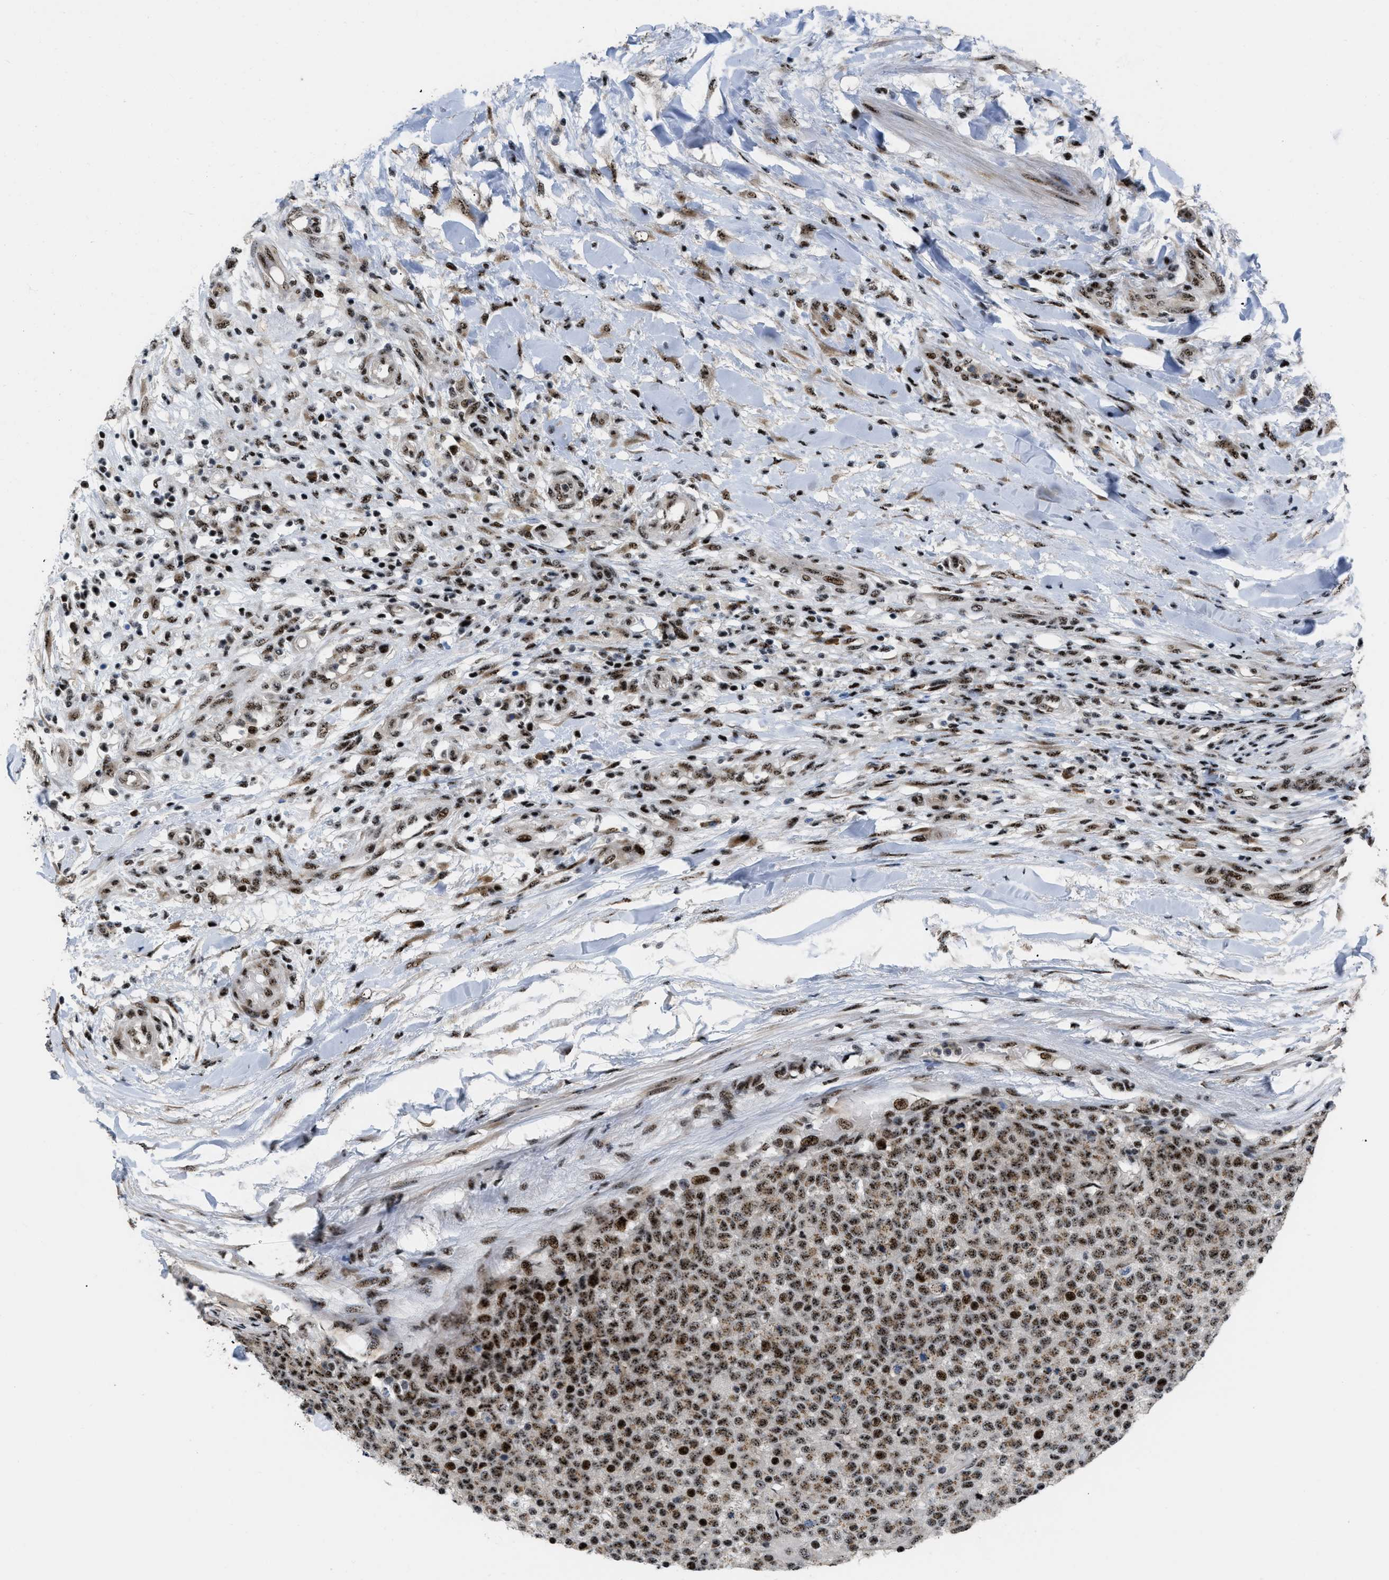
{"staining": {"intensity": "strong", "quantity": ">75%", "location": "nuclear"}, "tissue": "testis cancer", "cell_type": "Tumor cells", "image_type": "cancer", "snomed": [{"axis": "morphology", "description": "Seminoma, NOS"}, {"axis": "topography", "description": "Testis"}], "caption": "Testis seminoma stained with IHC demonstrates strong nuclear expression in about >75% of tumor cells. (brown staining indicates protein expression, while blue staining denotes nuclei).", "gene": "CDR2", "patient": {"sex": "male", "age": 59}}